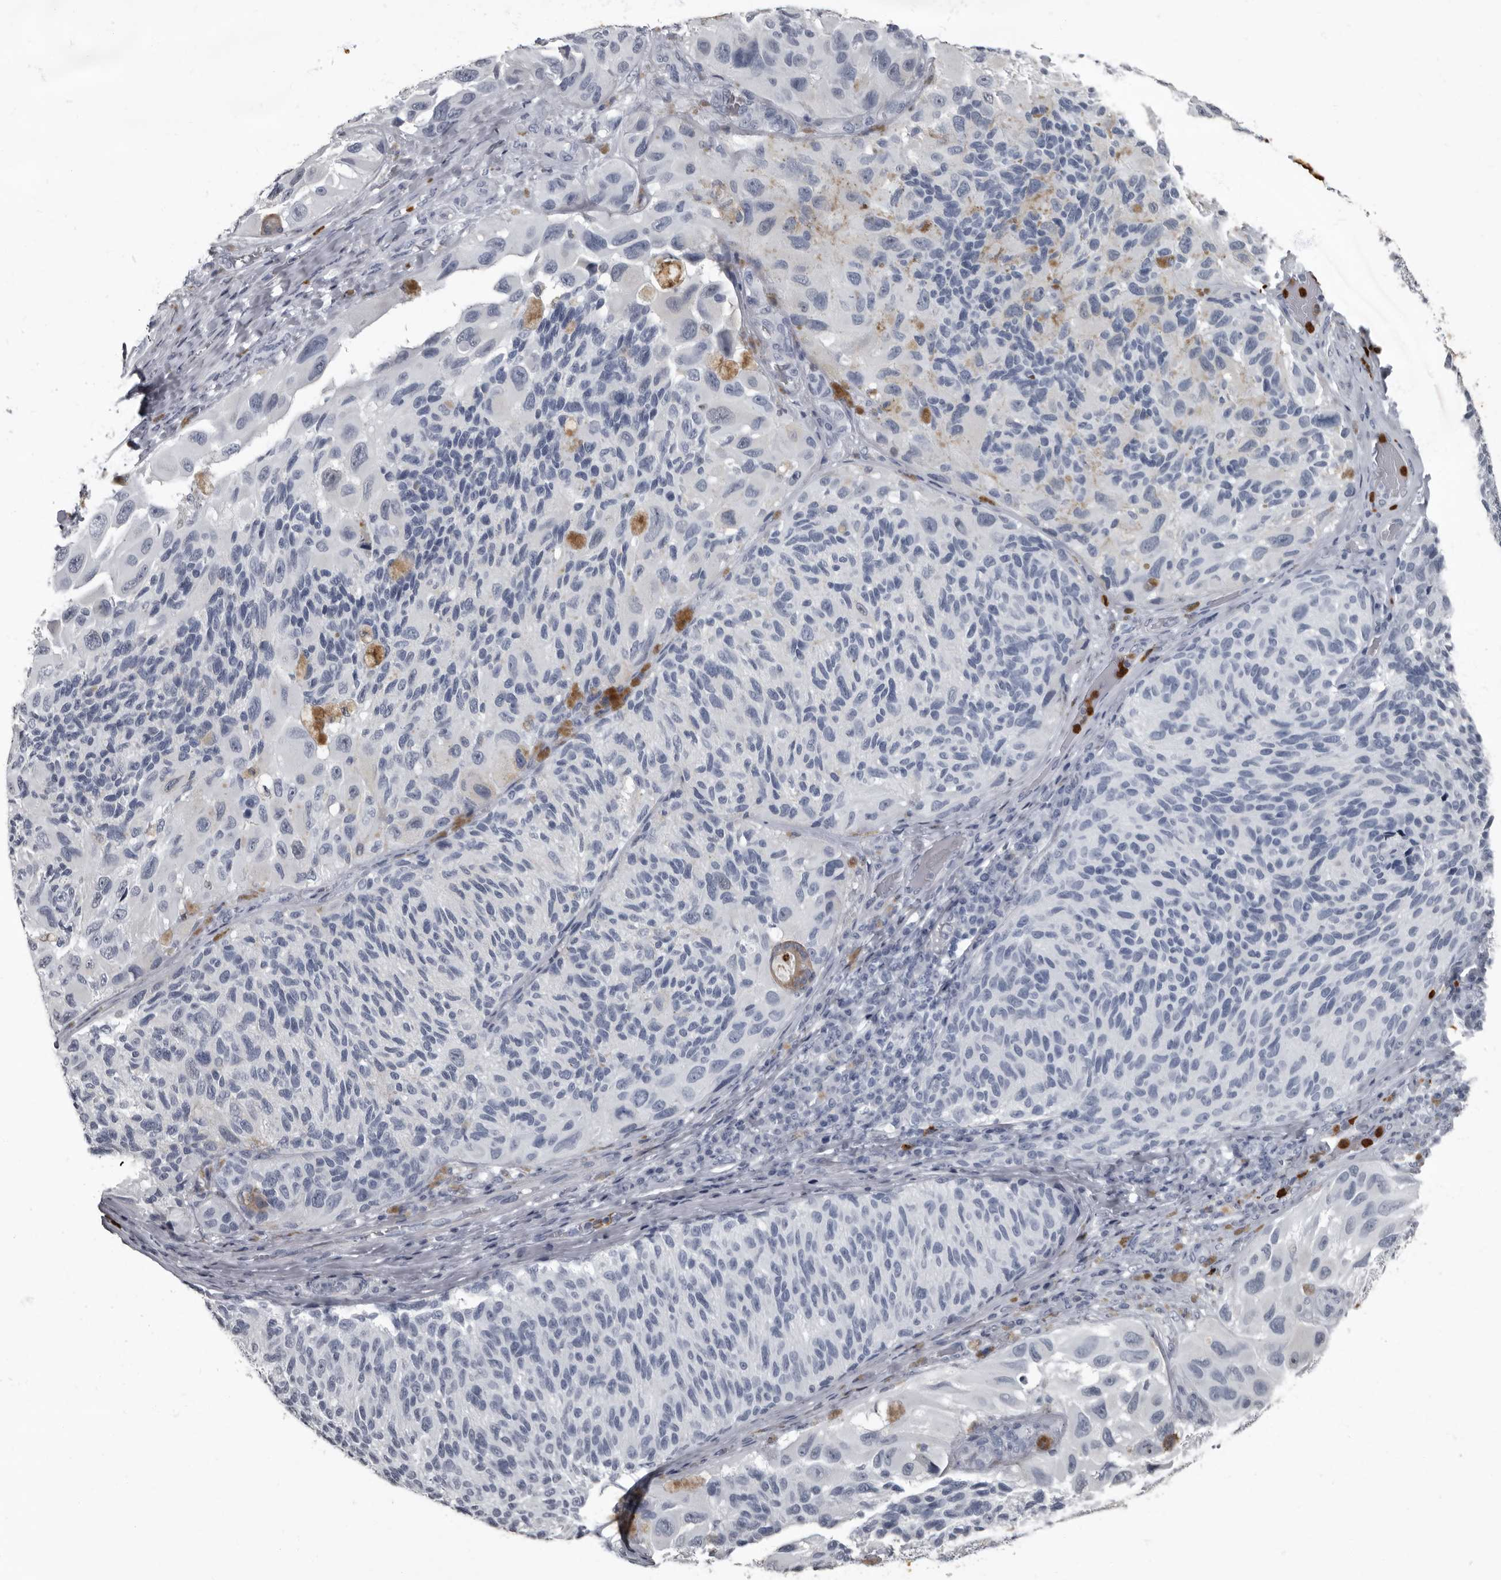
{"staining": {"intensity": "negative", "quantity": "none", "location": "none"}, "tissue": "melanoma", "cell_type": "Tumor cells", "image_type": "cancer", "snomed": [{"axis": "morphology", "description": "Malignant melanoma, NOS"}, {"axis": "topography", "description": "Skin"}], "caption": "DAB immunohistochemical staining of melanoma reveals no significant positivity in tumor cells.", "gene": "TPD52L1", "patient": {"sex": "female", "age": 73}}